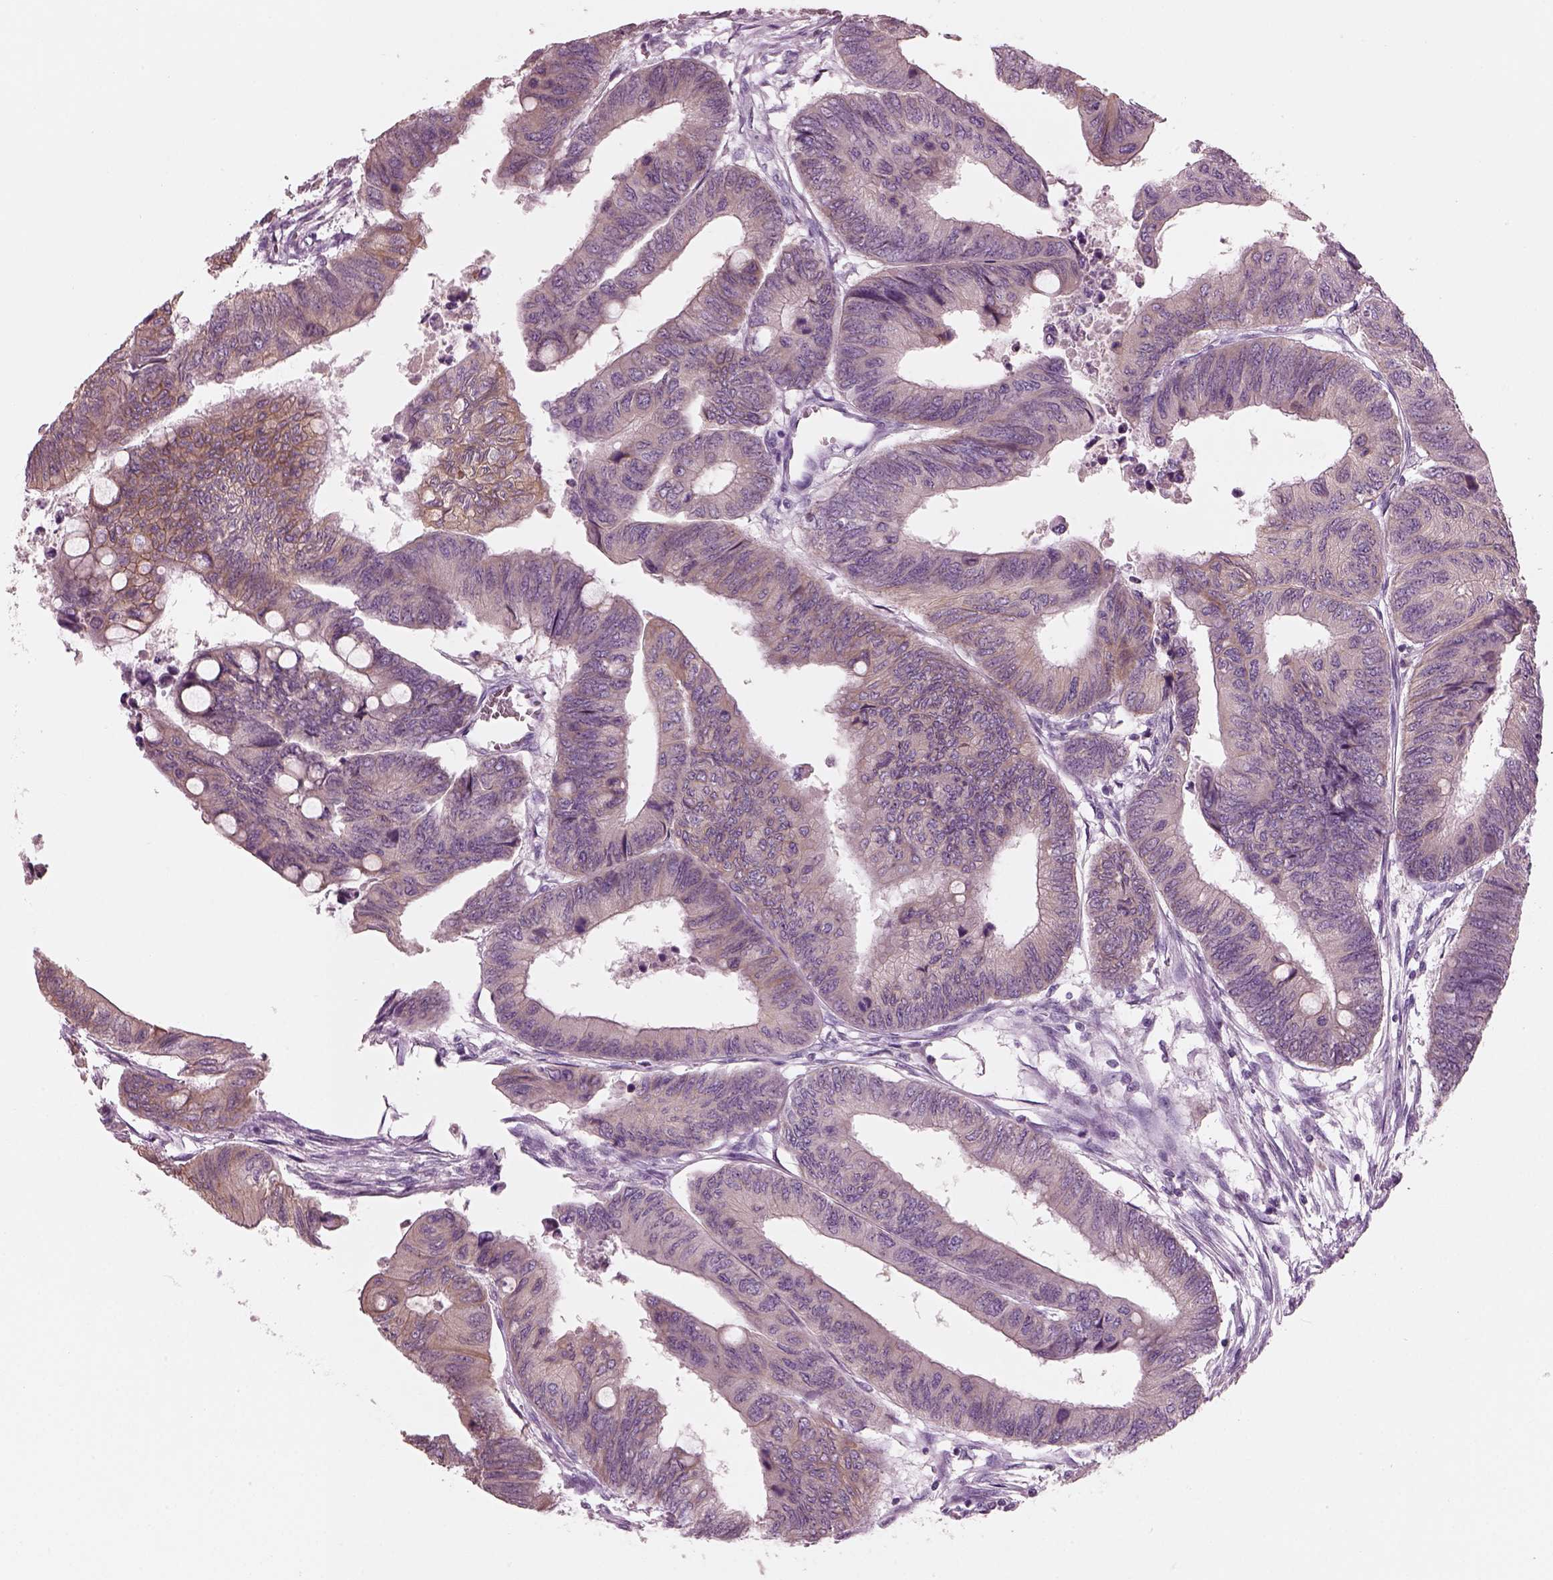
{"staining": {"intensity": "negative", "quantity": "none", "location": "none"}, "tissue": "colorectal cancer", "cell_type": "Tumor cells", "image_type": "cancer", "snomed": [{"axis": "morphology", "description": "Normal tissue, NOS"}, {"axis": "morphology", "description": "Adenocarcinoma, NOS"}, {"axis": "topography", "description": "Rectum"}, {"axis": "topography", "description": "Peripheral nerve tissue"}], "caption": "IHC image of colorectal adenocarcinoma stained for a protein (brown), which displays no staining in tumor cells.", "gene": "SLC27A2", "patient": {"sex": "male", "age": 92}}